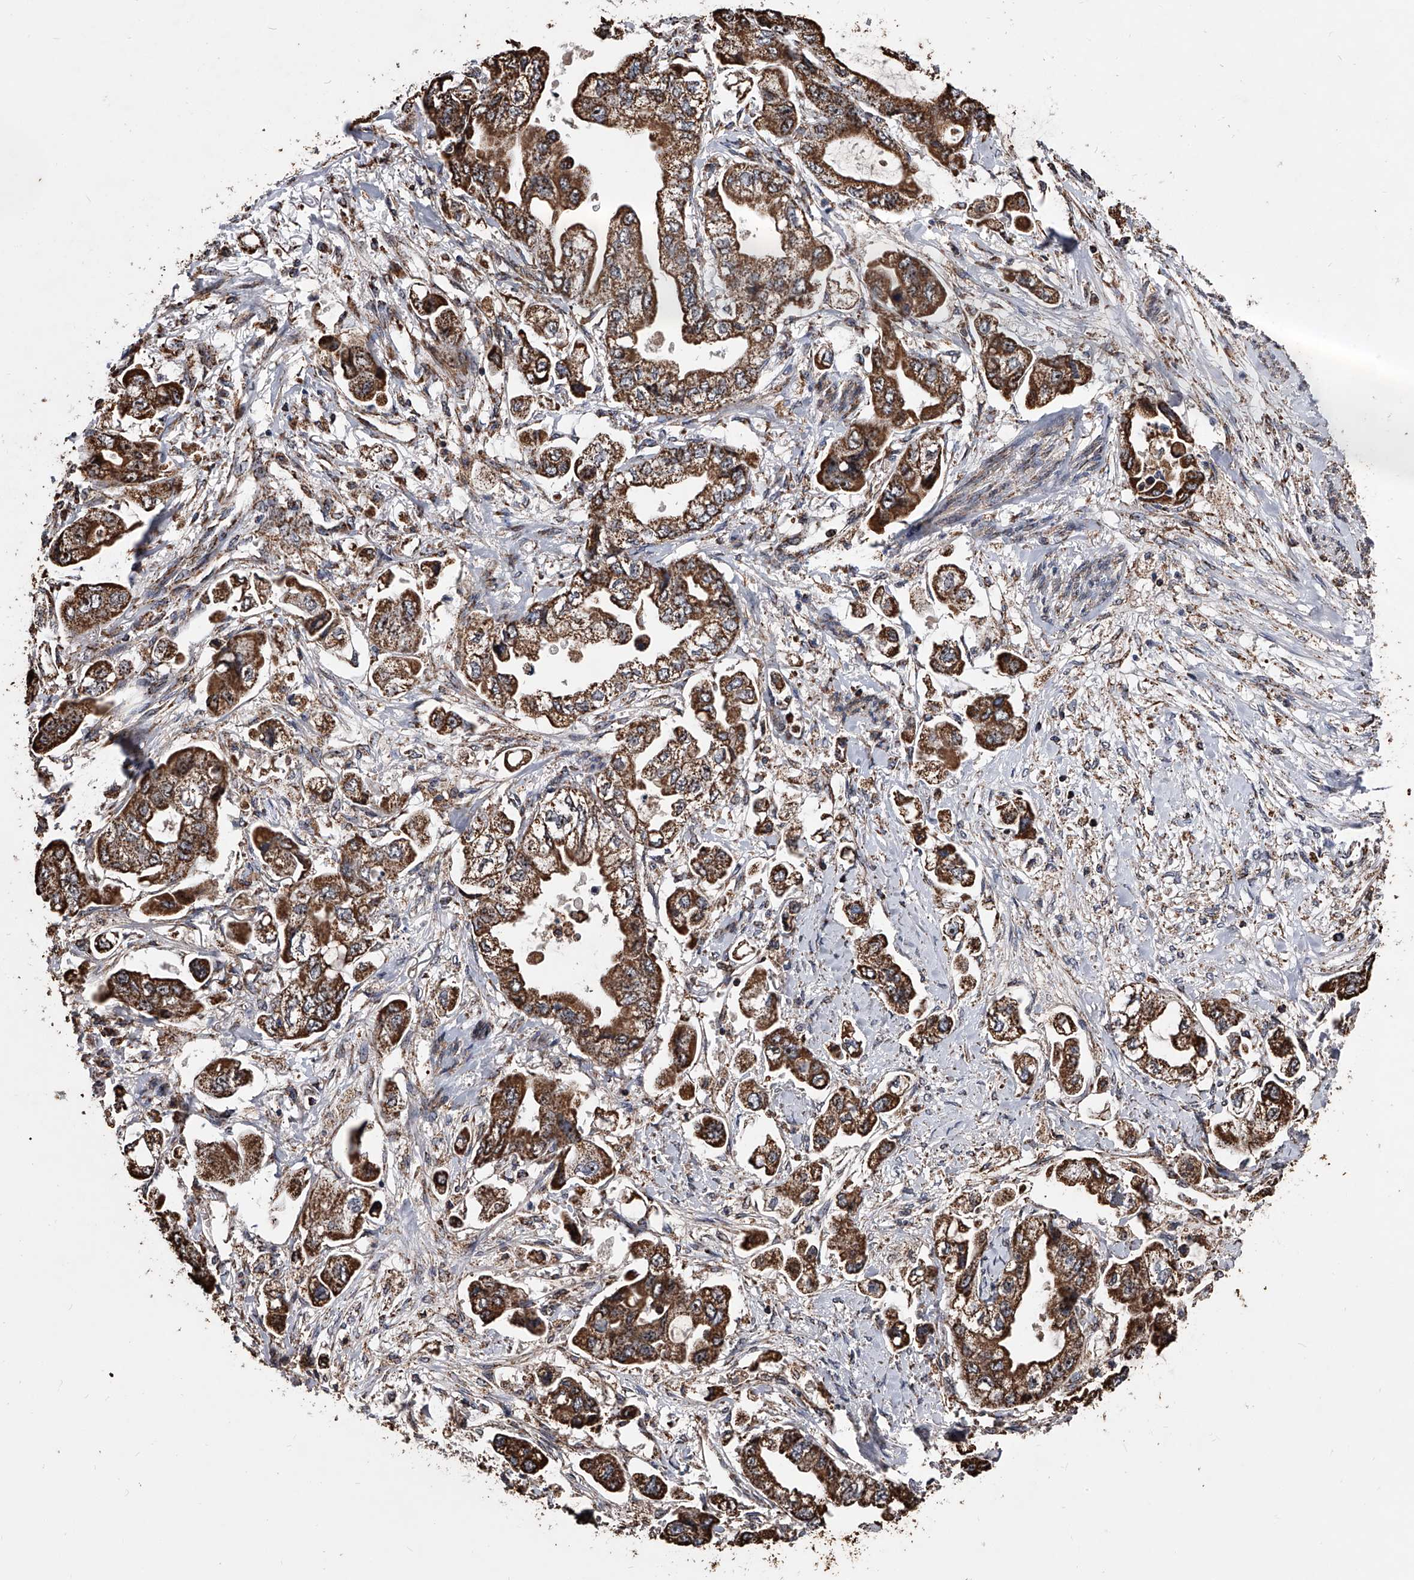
{"staining": {"intensity": "strong", "quantity": ">75%", "location": "cytoplasmic/membranous"}, "tissue": "stomach cancer", "cell_type": "Tumor cells", "image_type": "cancer", "snomed": [{"axis": "morphology", "description": "Adenocarcinoma, NOS"}, {"axis": "topography", "description": "Stomach"}], "caption": "Stomach adenocarcinoma stained with DAB immunohistochemistry reveals high levels of strong cytoplasmic/membranous staining in approximately >75% of tumor cells.", "gene": "SMPDL3A", "patient": {"sex": "male", "age": 62}}